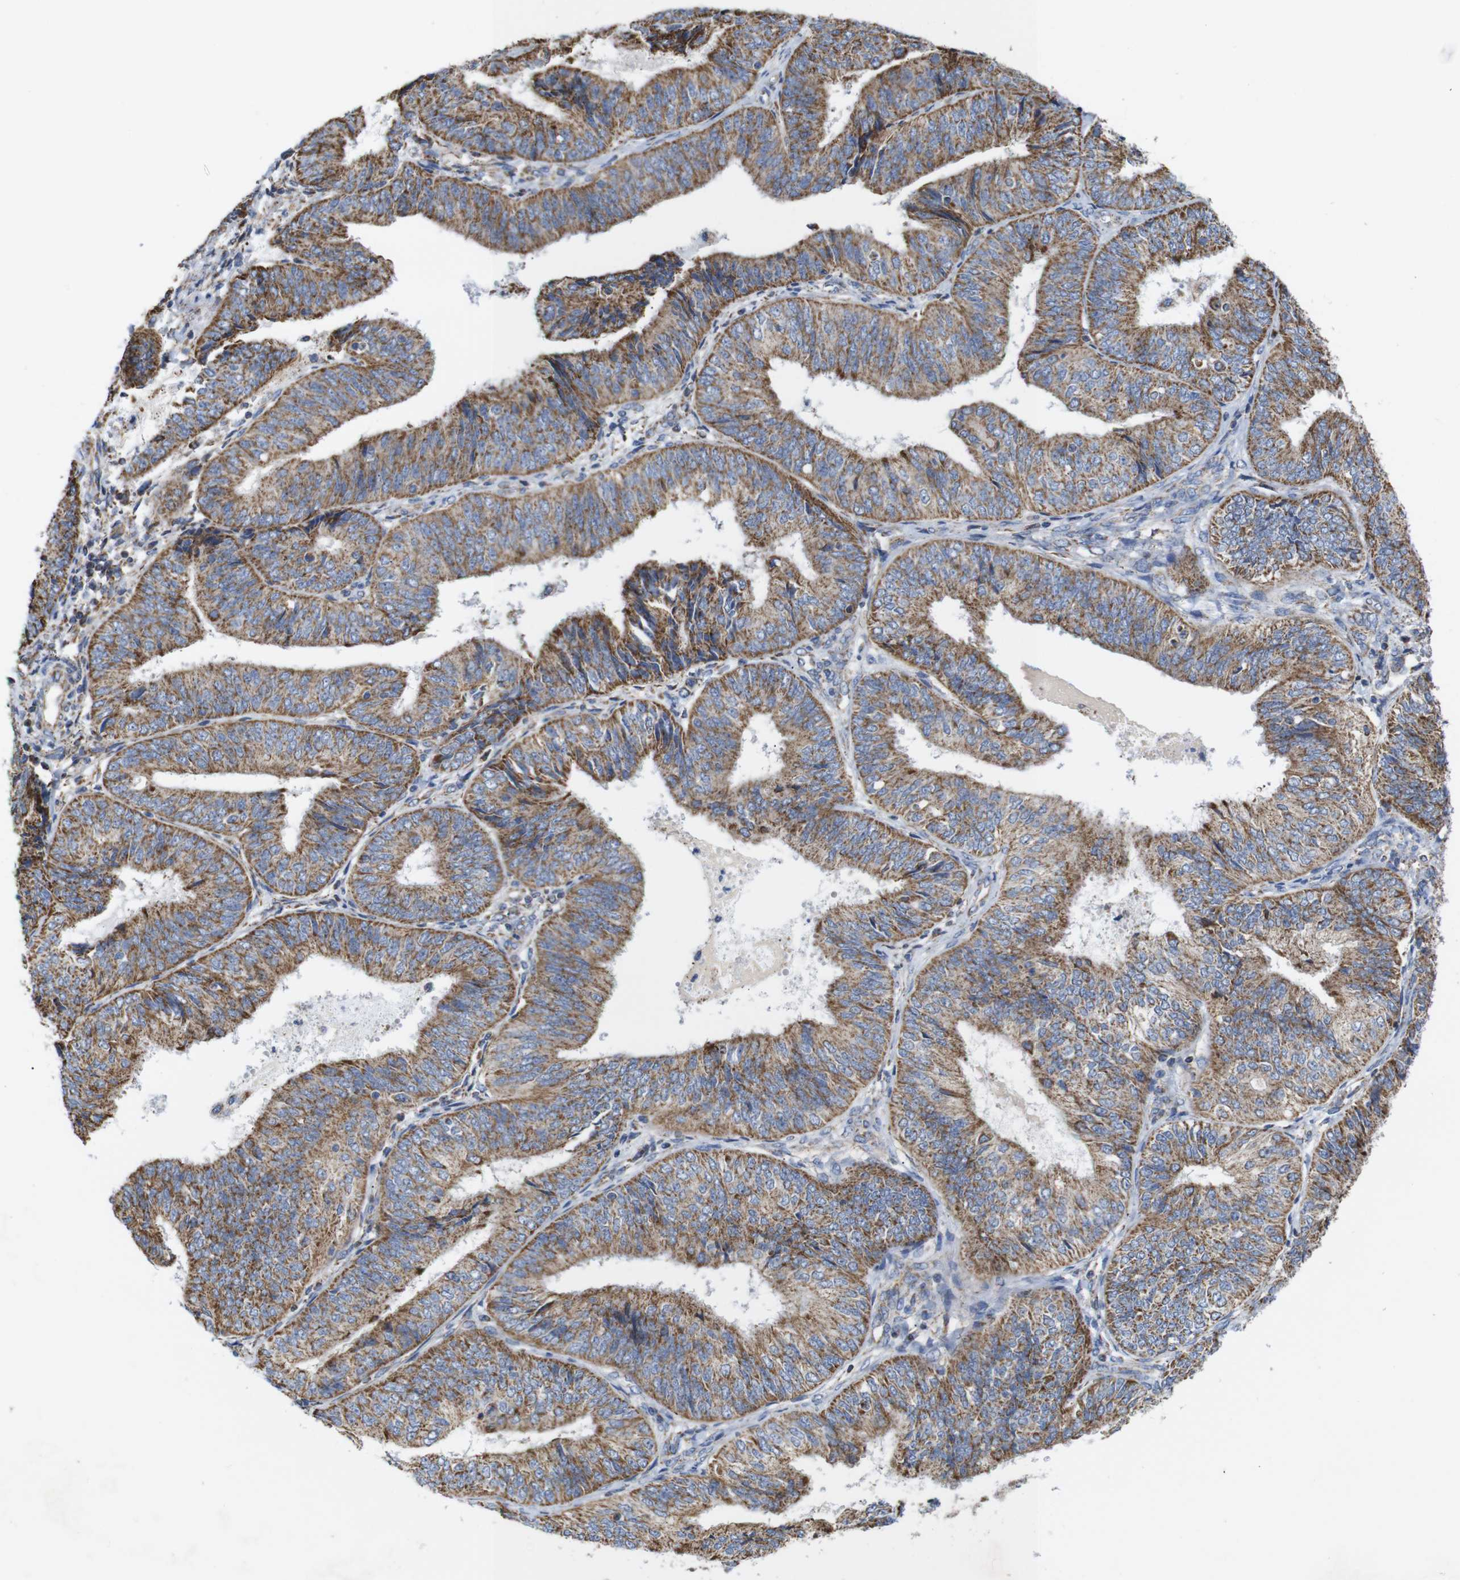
{"staining": {"intensity": "moderate", "quantity": ">75%", "location": "cytoplasmic/membranous"}, "tissue": "endometrial cancer", "cell_type": "Tumor cells", "image_type": "cancer", "snomed": [{"axis": "morphology", "description": "Adenocarcinoma, NOS"}, {"axis": "topography", "description": "Endometrium"}], "caption": "Immunohistochemical staining of human endometrial cancer (adenocarcinoma) exhibits medium levels of moderate cytoplasmic/membranous positivity in about >75% of tumor cells.", "gene": "FAM171B", "patient": {"sex": "female", "age": 58}}